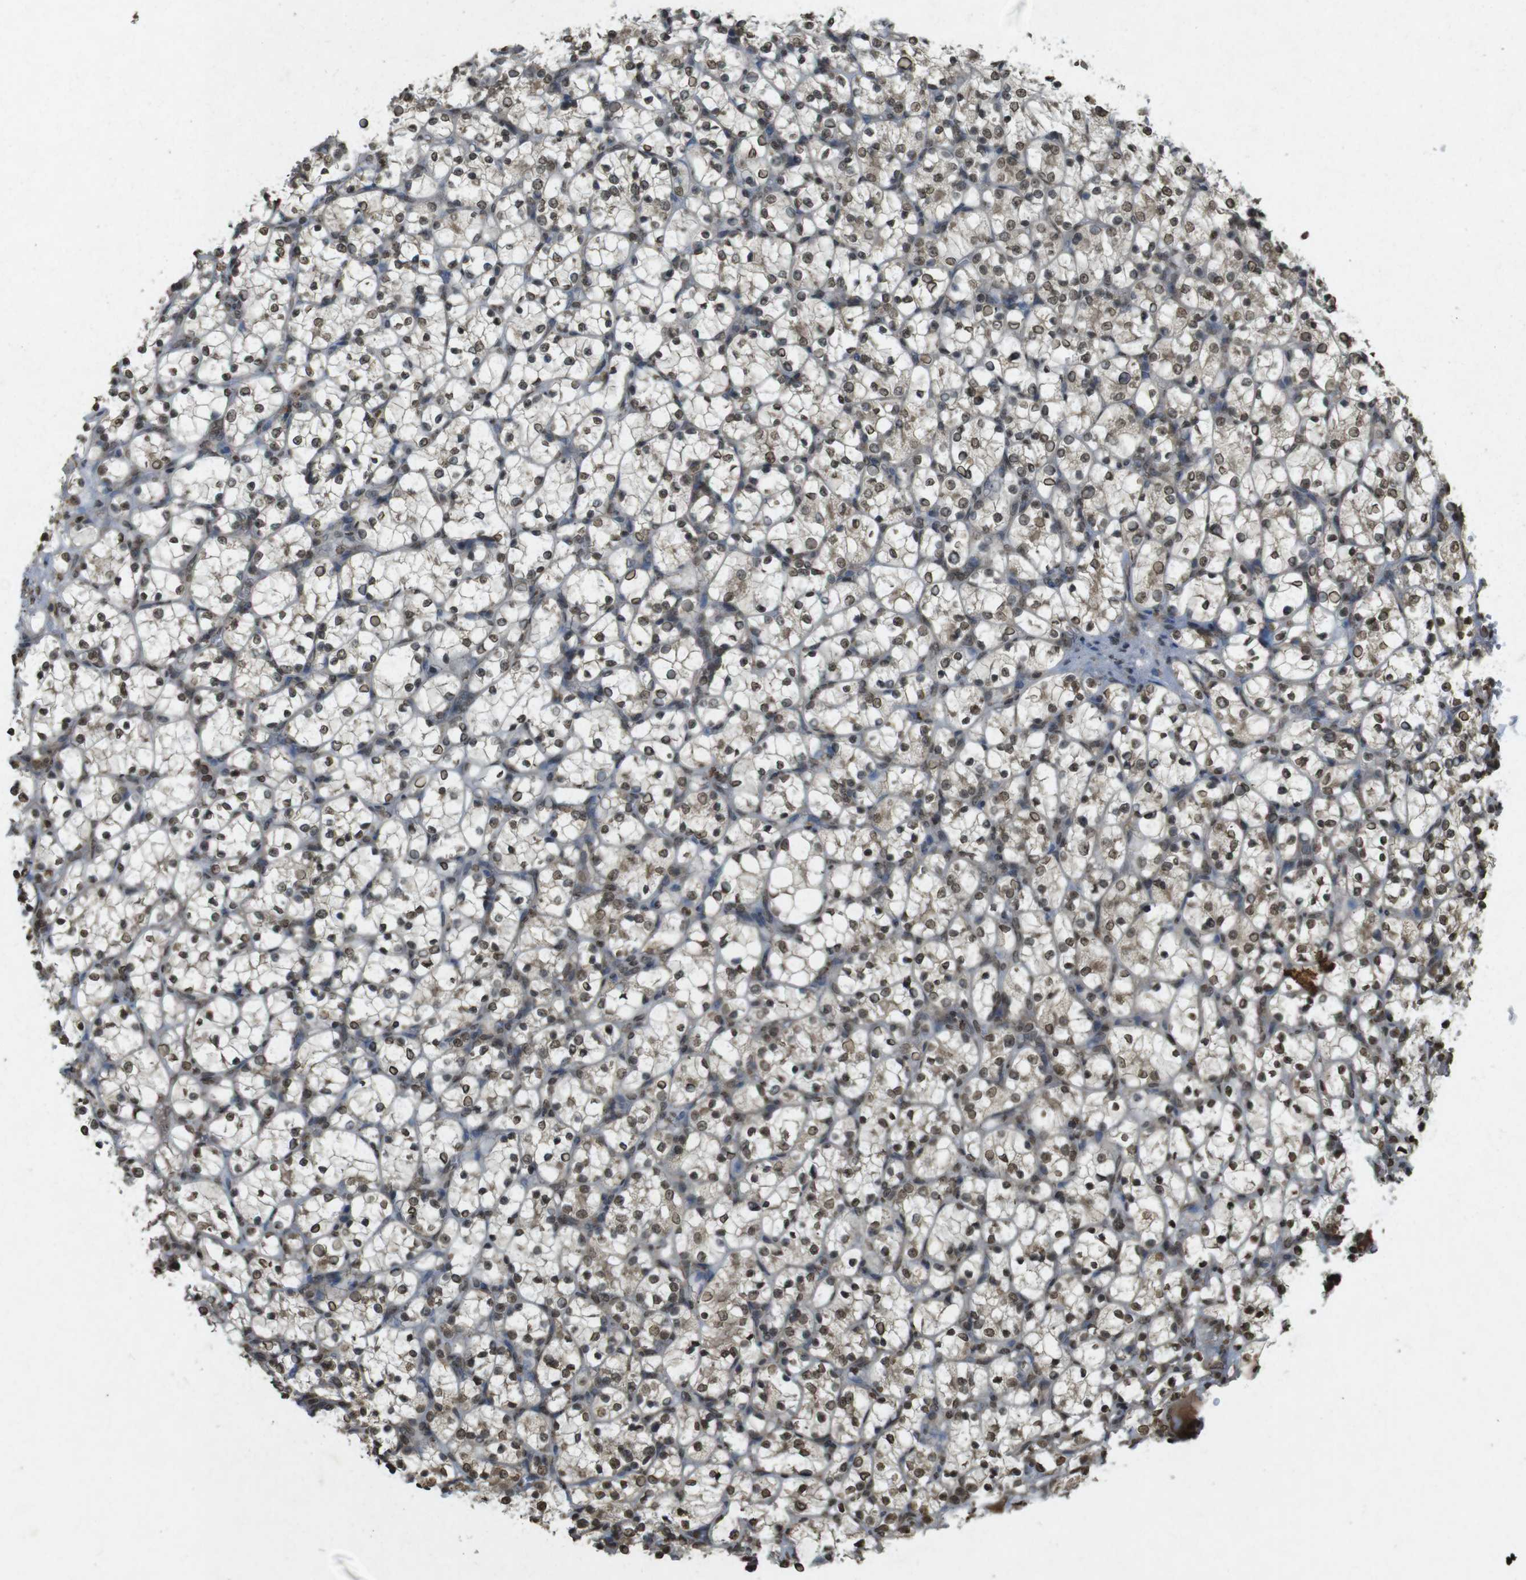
{"staining": {"intensity": "moderate", "quantity": ">75%", "location": "nuclear"}, "tissue": "renal cancer", "cell_type": "Tumor cells", "image_type": "cancer", "snomed": [{"axis": "morphology", "description": "Adenocarcinoma, NOS"}, {"axis": "topography", "description": "Kidney"}], "caption": "Protein expression by immunohistochemistry (IHC) shows moderate nuclear expression in approximately >75% of tumor cells in adenocarcinoma (renal).", "gene": "ORC4", "patient": {"sex": "female", "age": 69}}